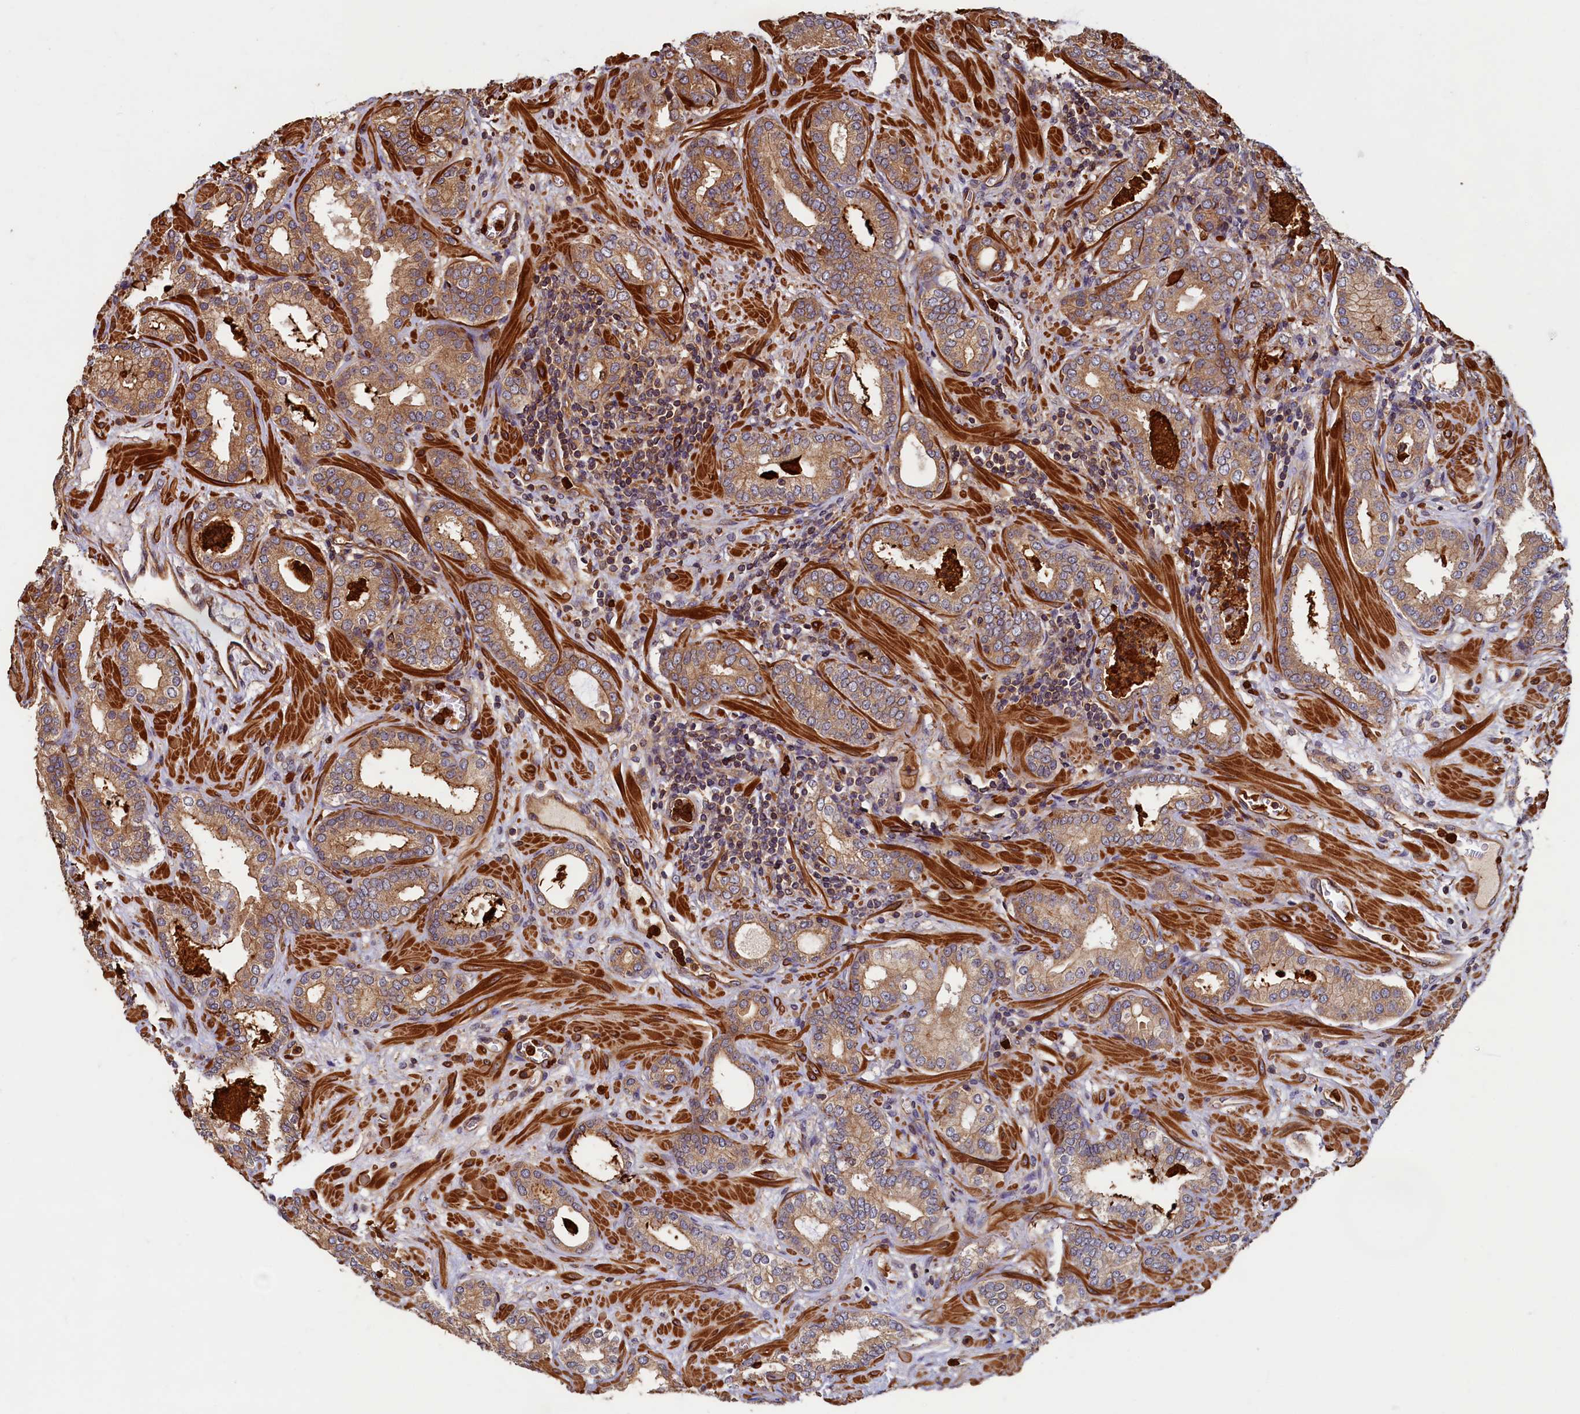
{"staining": {"intensity": "moderate", "quantity": ">75%", "location": "cytoplasmic/membranous"}, "tissue": "prostate cancer", "cell_type": "Tumor cells", "image_type": "cancer", "snomed": [{"axis": "morphology", "description": "Adenocarcinoma, High grade"}, {"axis": "topography", "description": "Prostate"}], "caption": "Protein staining reveals moderate cytoplasmic/membranous positivity in approximately >75% of tumor cells in prostate cancer (adenocarcinoma (high-grade)).", "gene": "CCDC102B", "patient": {"sex": "male", "age": 64}}